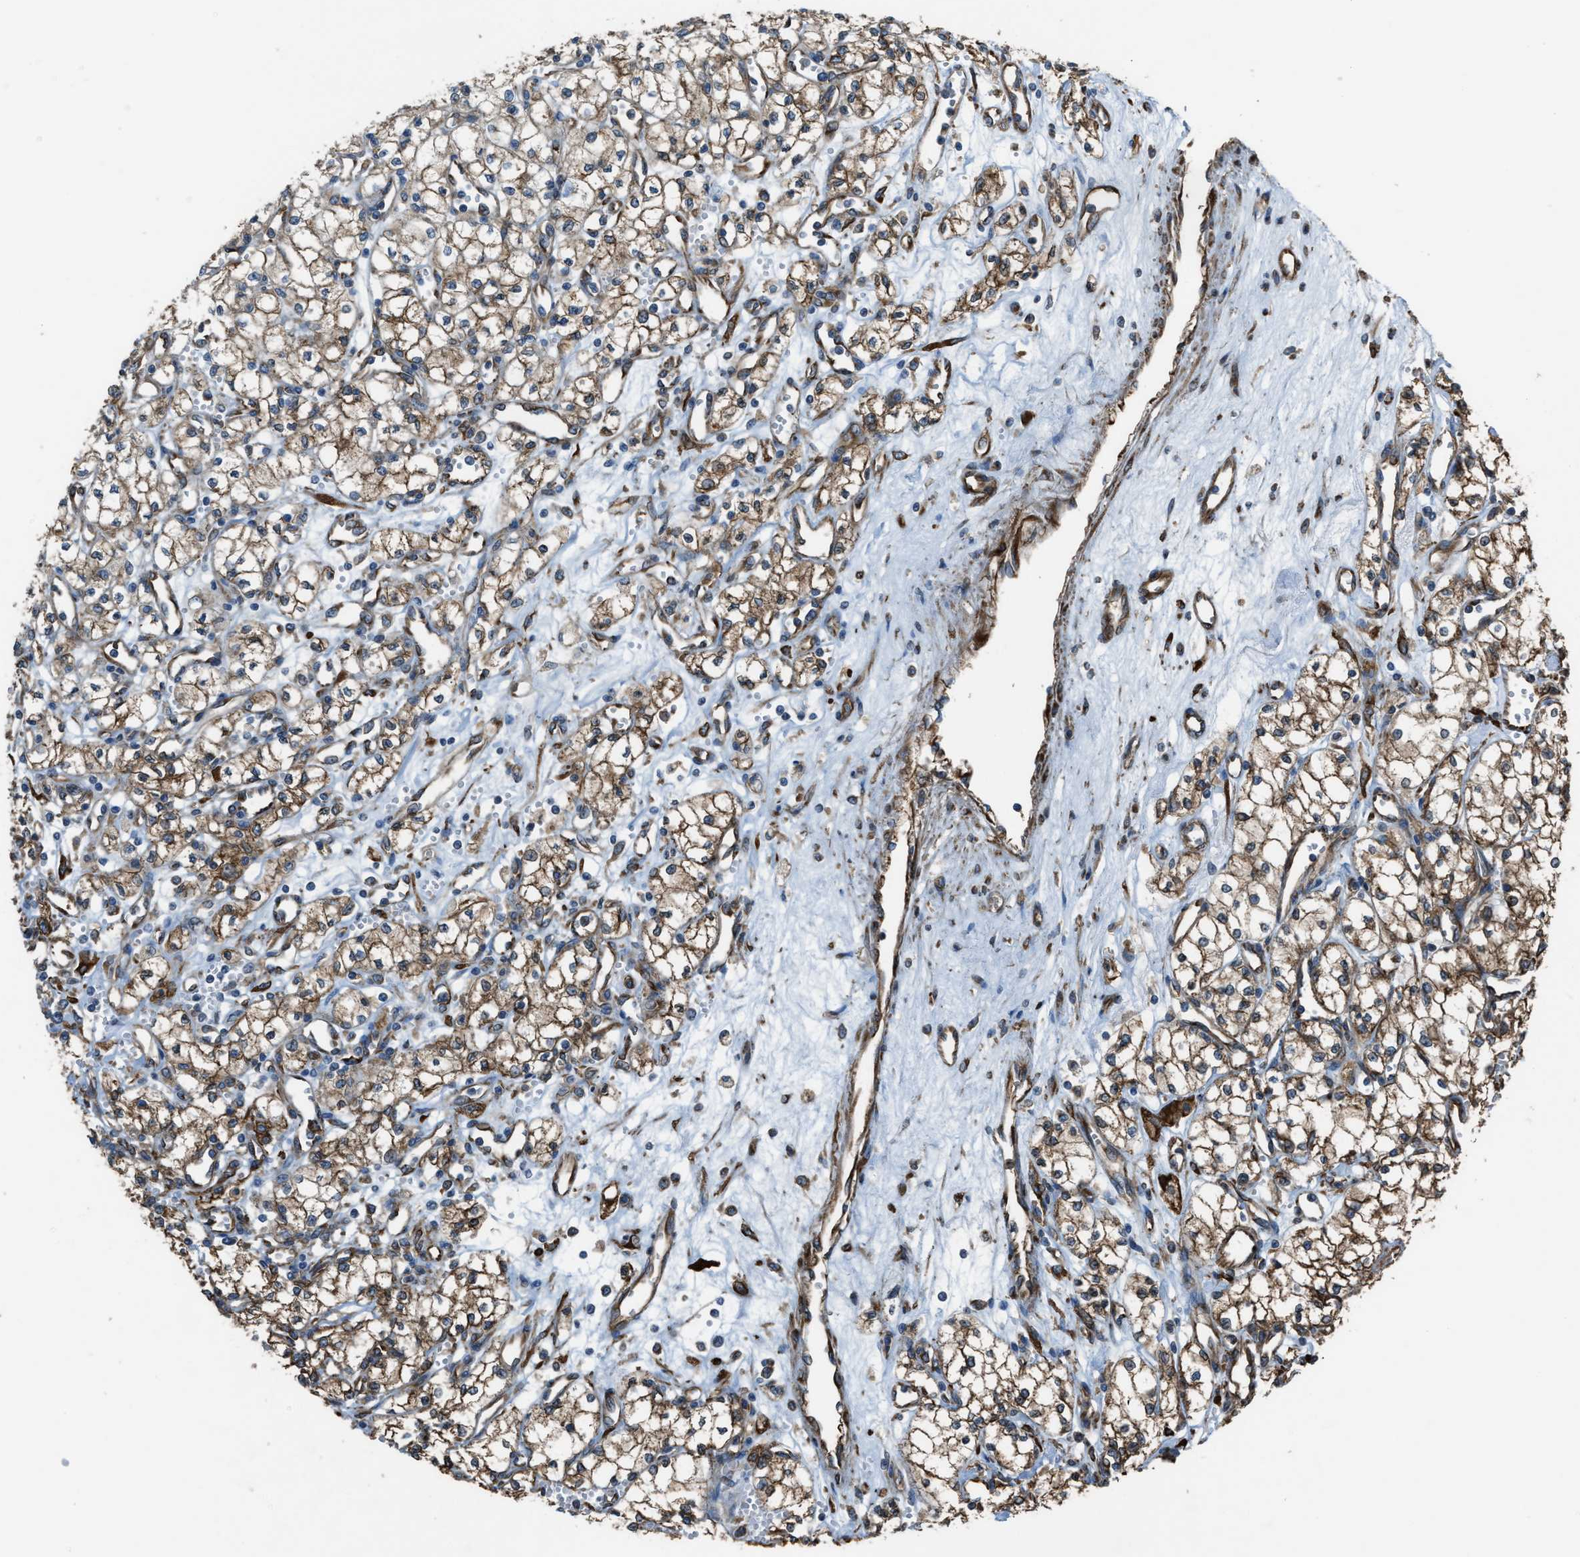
{"staining": {"intensity": "moderate", "quantity": ">75%", "location": "cytoplasmic/membranous"}, "tissue": "renal cancer", "cell_type": "Tumor cells", "image_type": "cancer", "snomed": [{"axis": "morphology", "description": "Adenocarcinoma, NOS"}, {"axis": "topography", "description": "Kidney"}], "caption": "Brown immunohistochemical staining in renal cancer (adenocarcinoma) reveals moderate cytoplasmic/membranous expression in about >75% of tumor cells.", "gene": "TRPC1", "patient": {"sex": "male", "age": 59}}